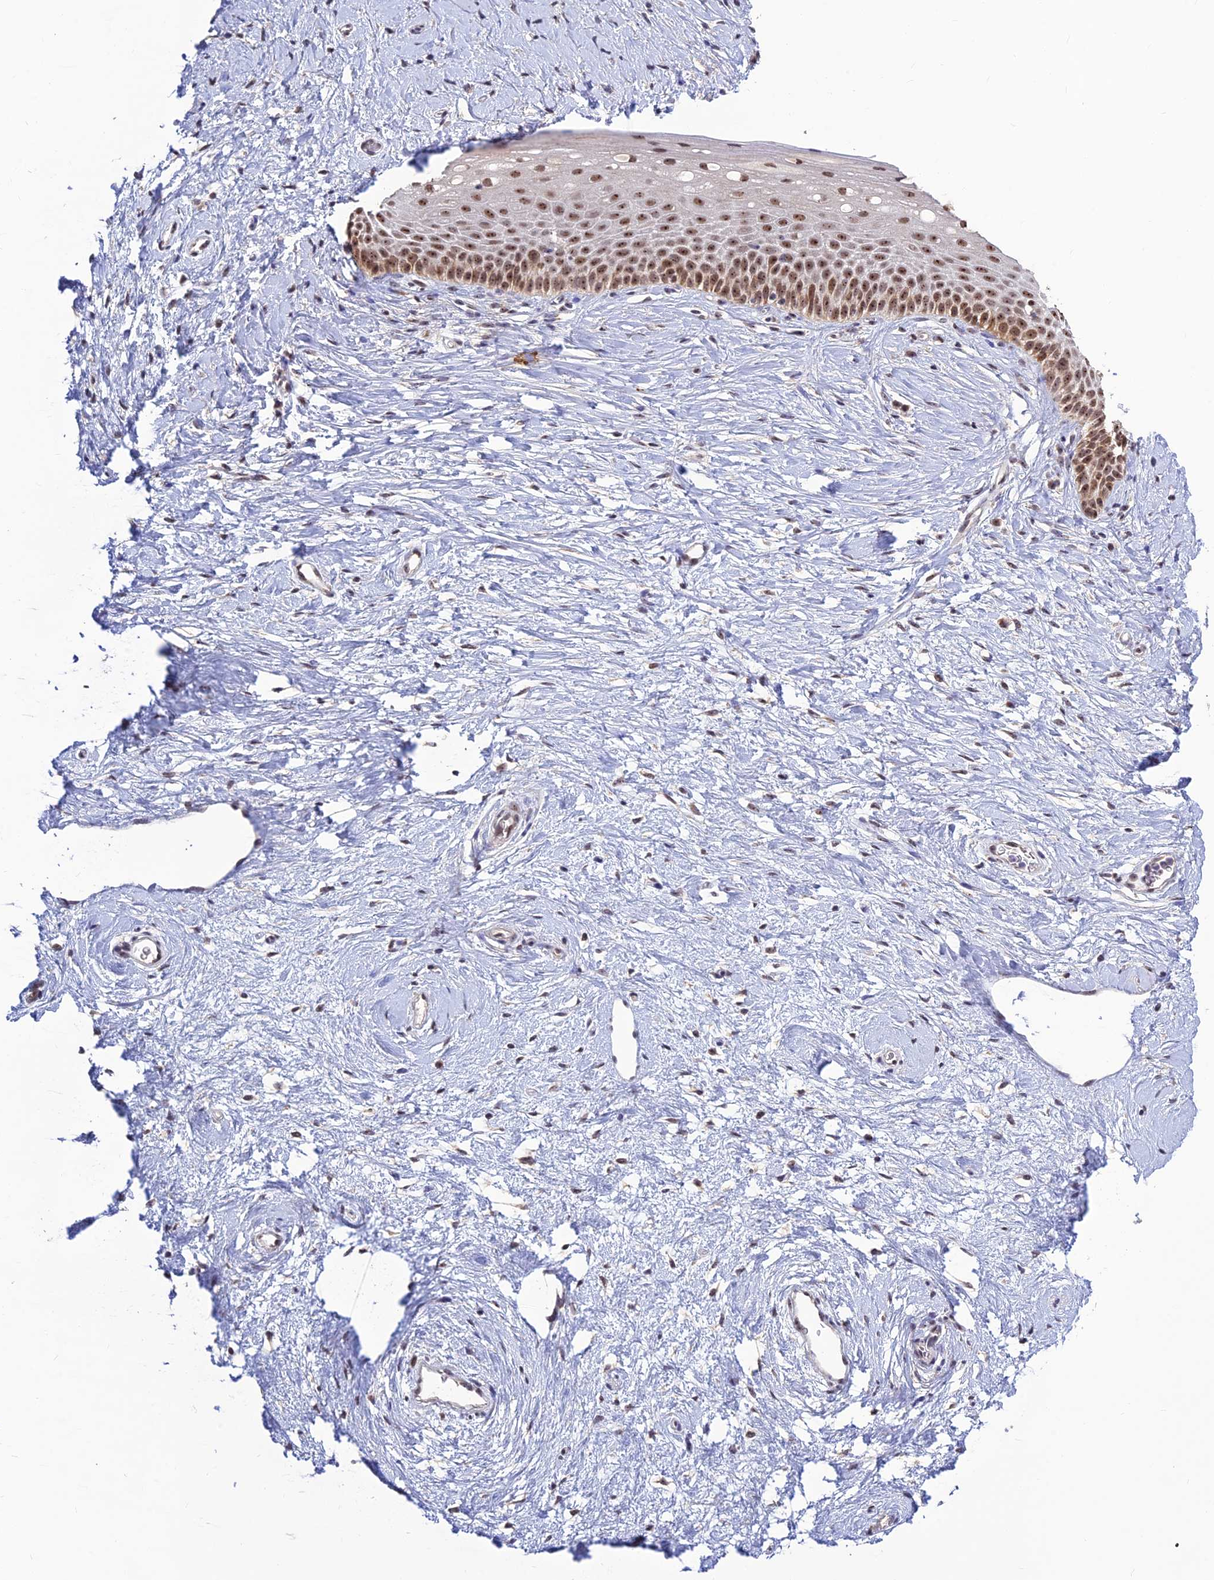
{"staining": {"intensity": "moderate", "quantity": ">75%", "location": "nuclear"}, "tissue": "cervix", "cell_type": "Glandular cells", "image_type": "normal", "snomed": [{"axis": "morphology", "description": "Normal tissue, NOS"}, {"axis": "topography", "description": "Cervix"}], "caption": "A brown stain highlights moderate nuclear expression of a protein in glandular cells of benign cervix. Using DAB (brown) and hematoxylin (blue) stains, captured at high magnification using brightfield microscopy.", "gene": "POLR1G", "patient": {"sex": "female", "age": 57}}